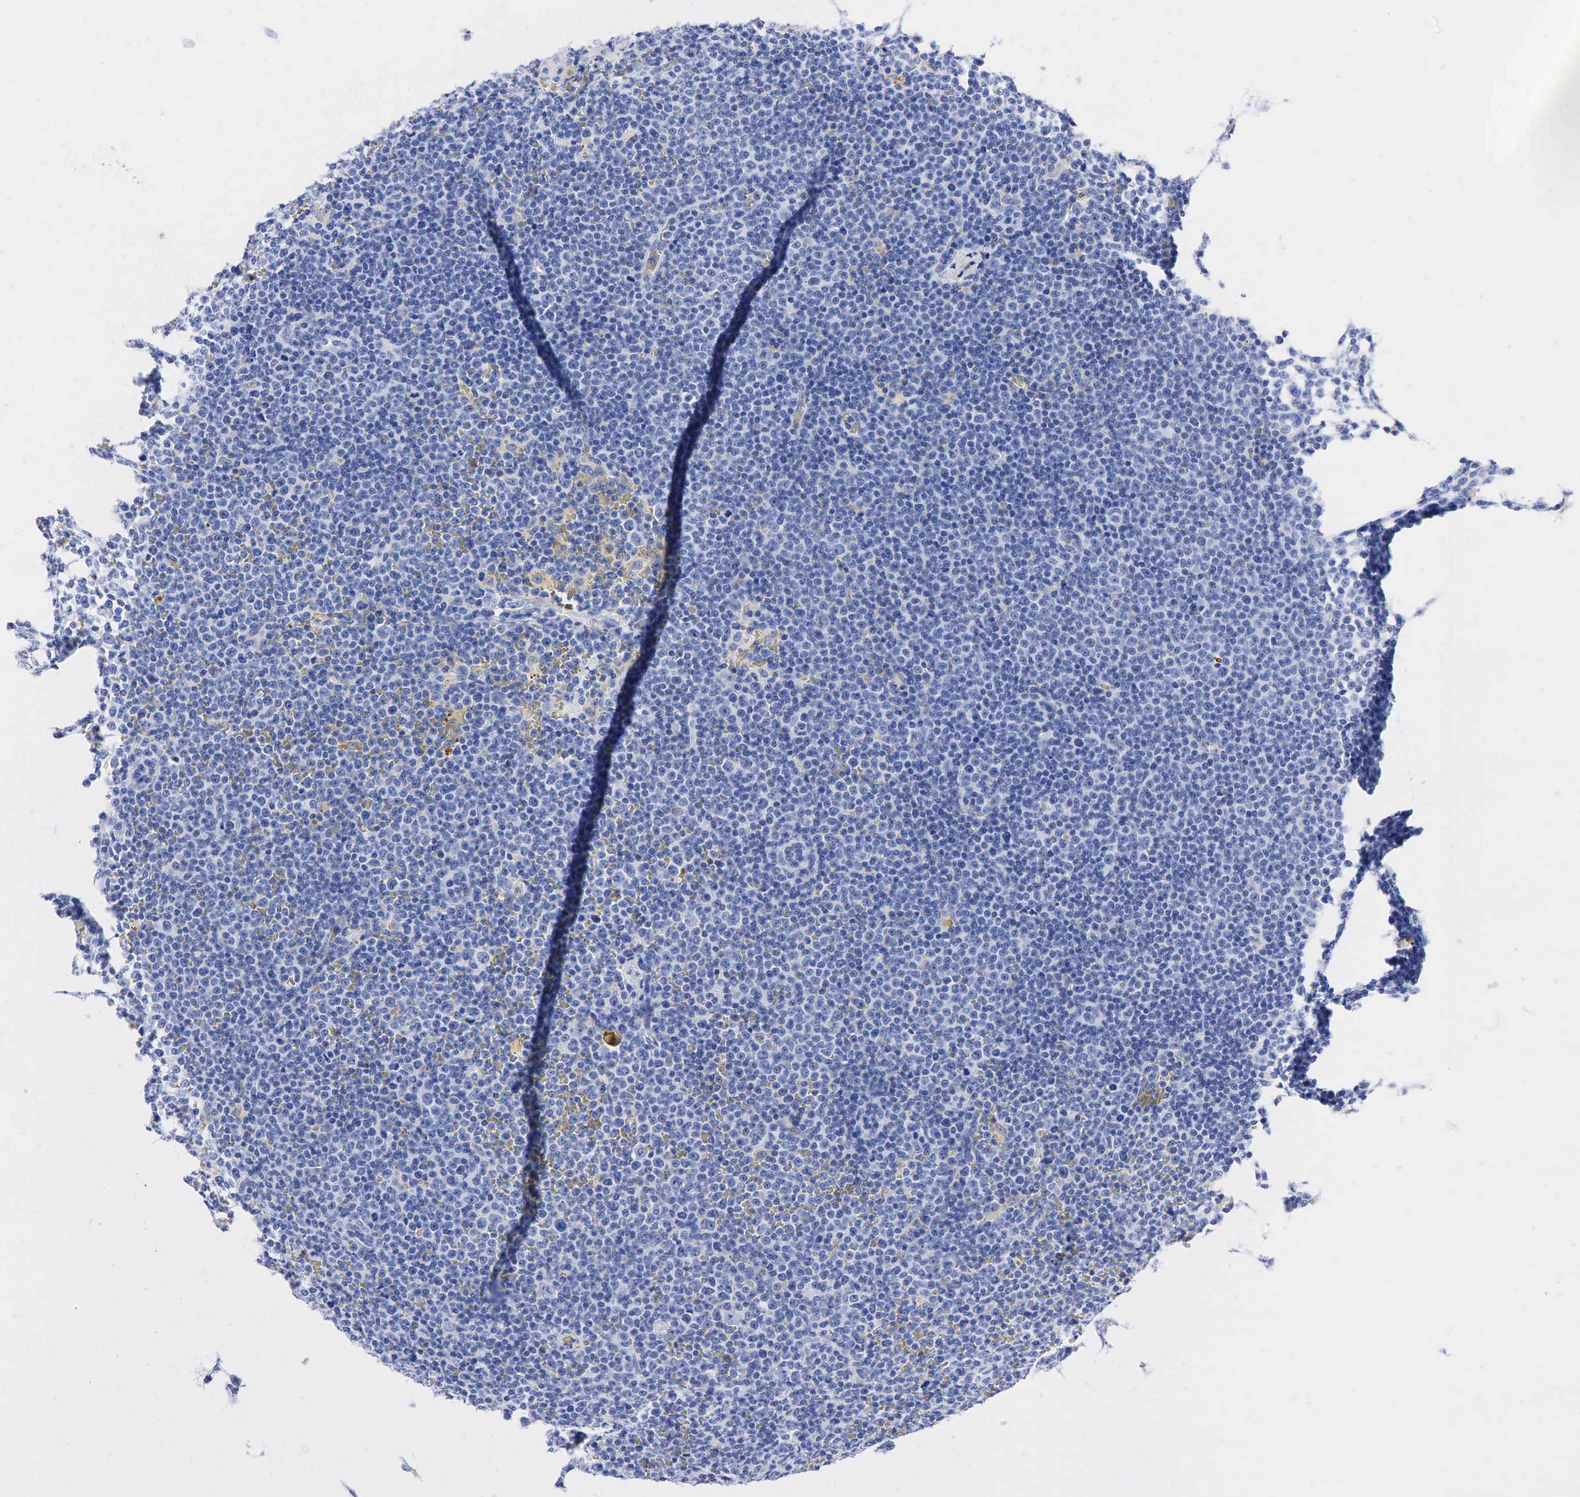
{"staining": {"intensity": "negative", "quantity": "none", "location": "none"}, "tissue": "lymphoma", "cell_type": "Tumor cells", "image_type": "cancer", "snomed": [{"axis": "morphology", "description": "Malignant lymphoma, non-Hodgkin's type, Low grade"}, {"axis": "topography", "description": "Lymph node"}], "caption": "High power microscopy photomicrograph of an IHC micrograph of malignant lymphoma, non-Hodgkin's type (low-grade), revealing no significant staining in tumor cells.", "gene": "NKX2-1", "patient": {"sex": "male", "age": 50}}